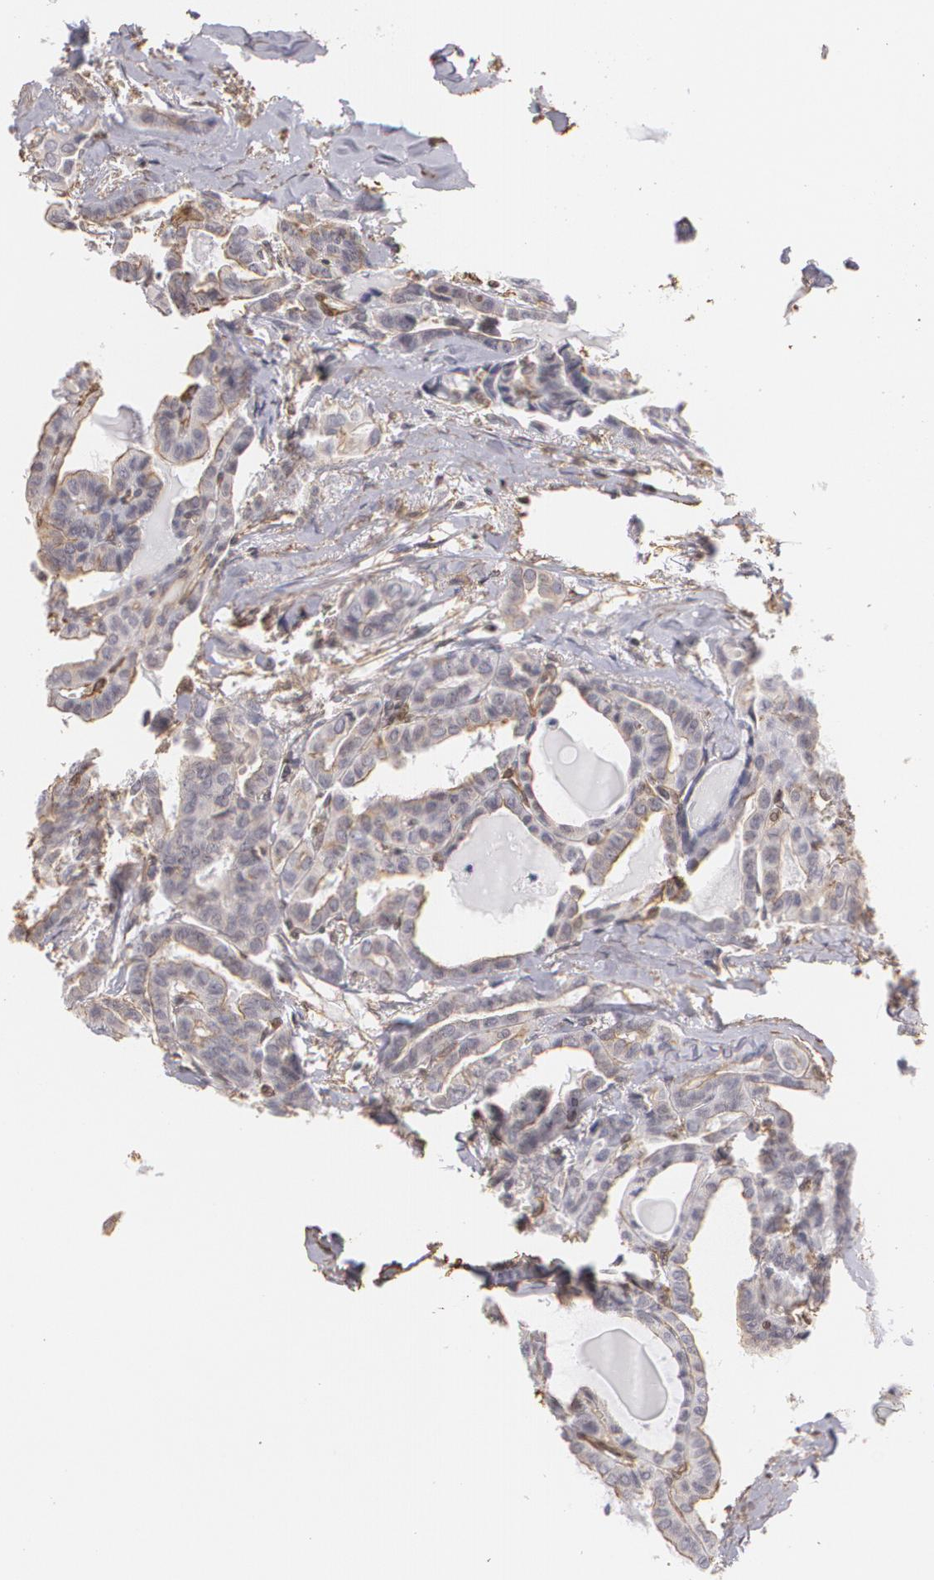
{"staining": {"intensity": "weak", "quantity": "25%-75%", "location": "cytoplasmic/membranous"}, "tissue": "thyroid cancer", "cell_type": "Tumor cells", "image_type": "cancer", "snomed": [{"axis": "morphology", "description": "Carcinoma, NOS"}, {"axis": "topography", "description": "Thyroid gland"}], "caption": "Carcinoma (thyroid) tissue exhibits weak cytoplasmic/membranous staining in approximately 25%-75% of tumor cells", "gene": "VAMP1", "patient": {"sex": "female", "age": 91}}